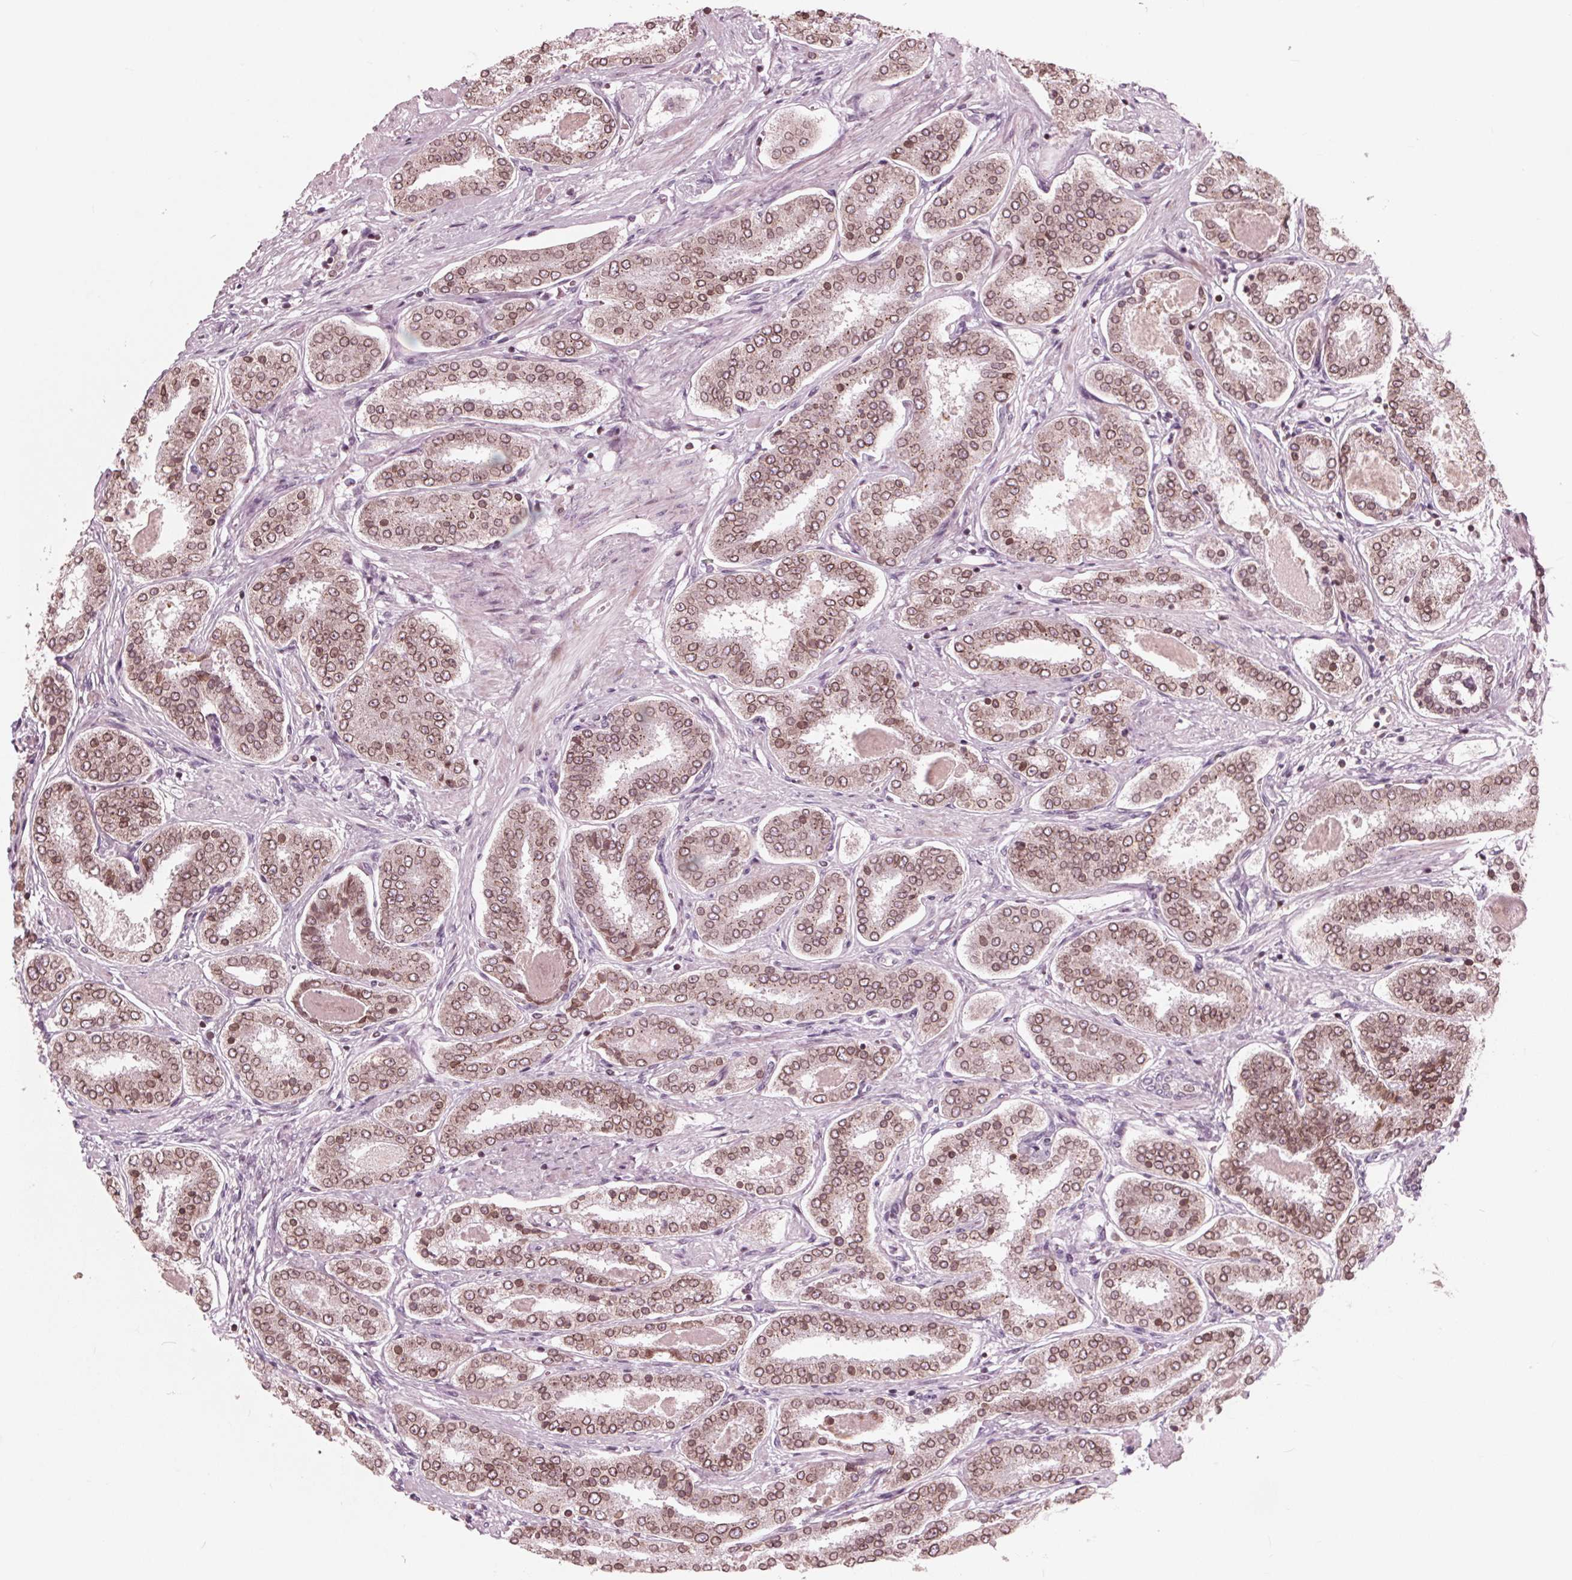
{"staining": {"intensity": "moderate", "quantity": ">75%", "location": "cytoplasmic/membranous,nuclear"}, "tissue": "prostate cancer", "cell_type": "Tumor cells", "image_type": "cancer", "snomed": [{"axis": "morphology", "description": "Adenocarcinoma, High grade"}, {"axis": "topography", "description": "Prostate"}], "caption": "Immunohistochemistry photomicrograph of human adenocarcinoma (high-grade) (prostate) stained for a protein (brown), which displays medium levels of moderate cytoplasmic/membranous and nuclear positivity in about >75% of tumor cells.", "gene": "NUP210", "patient": {"sex": "male", "age": 63}}